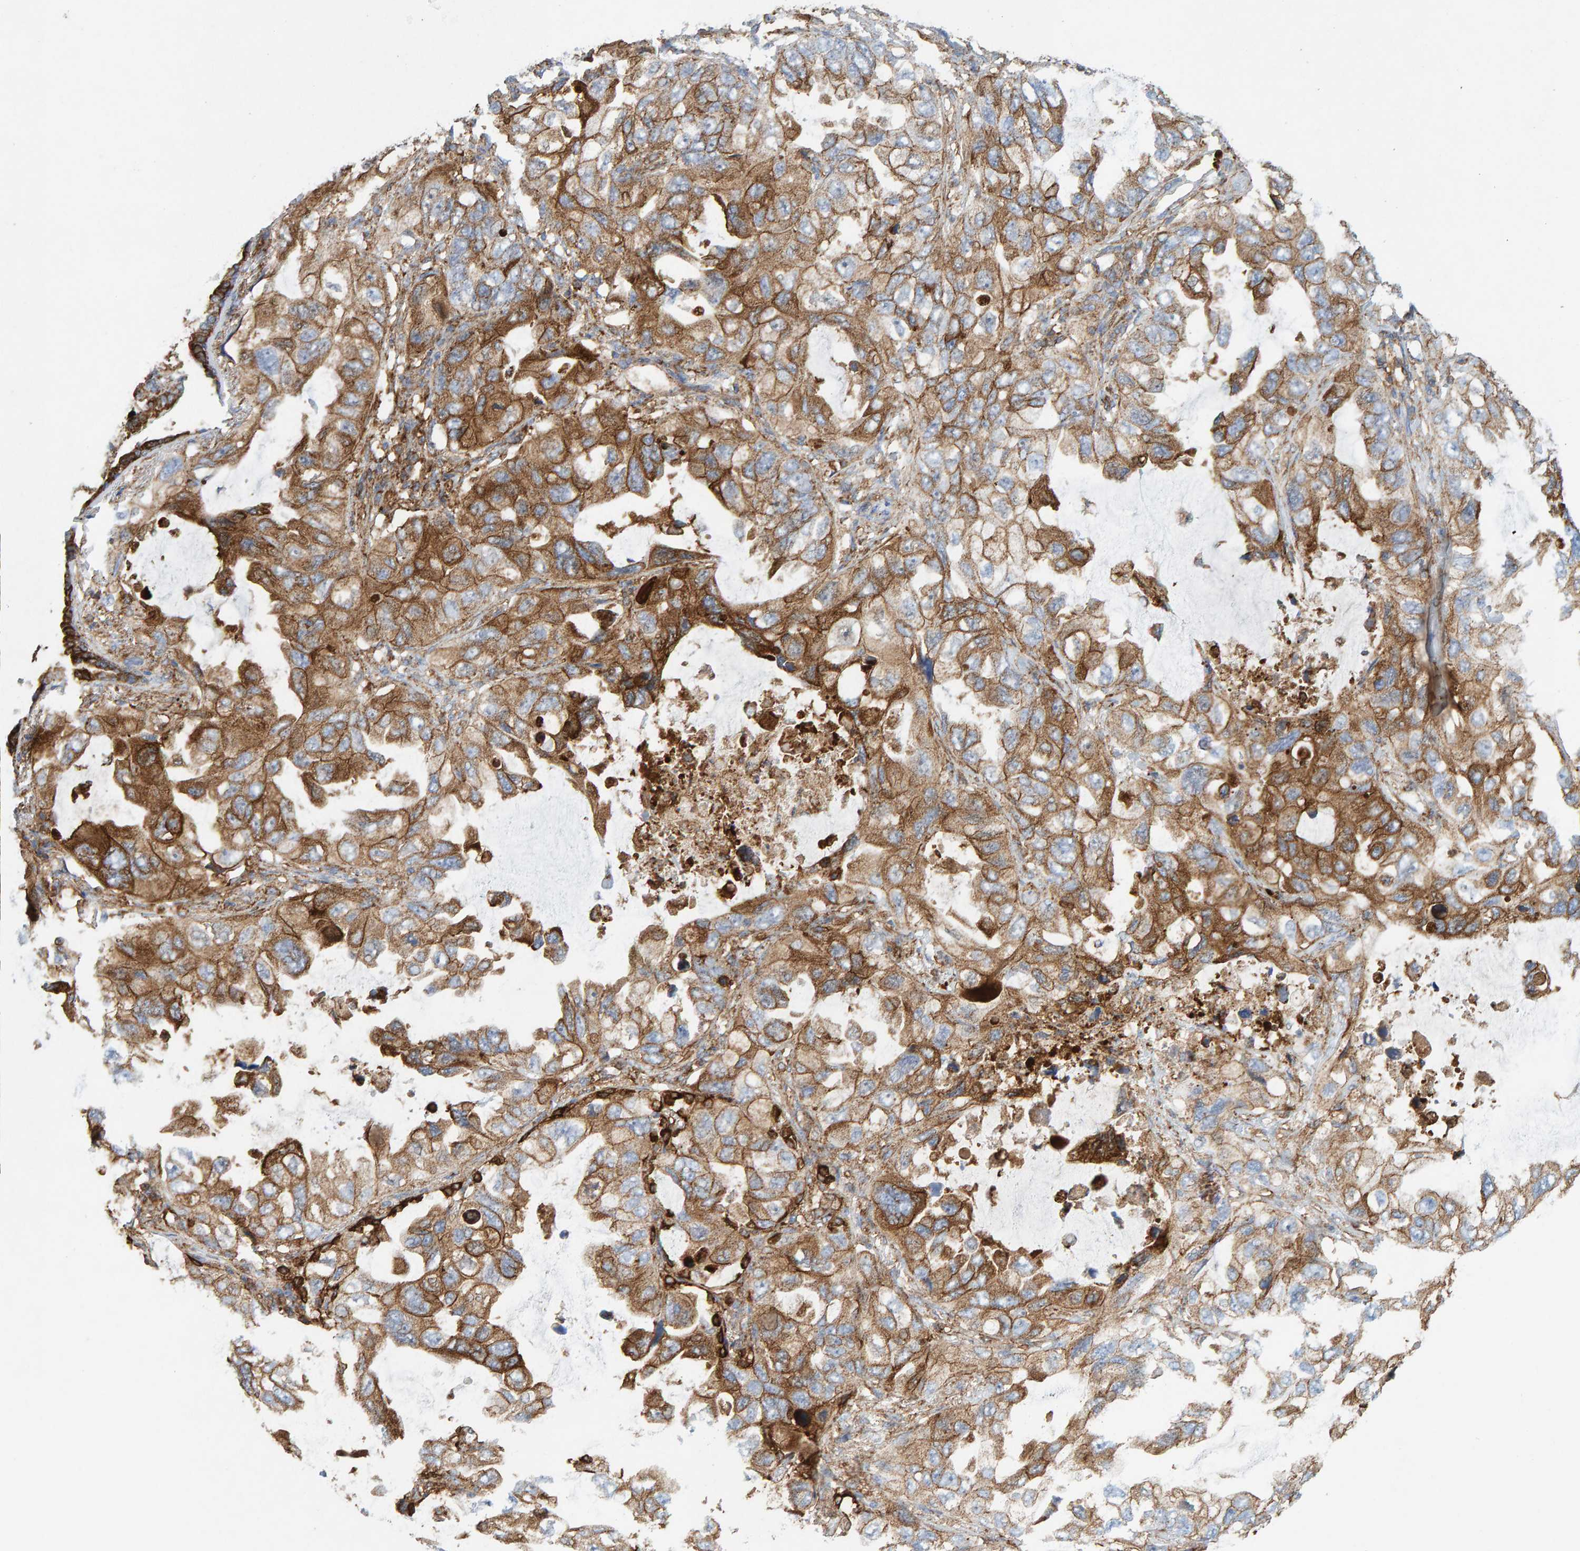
{"staining": {"intensity": "moderate", "quantity": ">75%", "location": "cytoplasmic/membranous"}, "tissue": "lung cancer", "cell_type": "Tumor cells", "image_type": "cancer", "snomed": [{"axis": "morphology", "description": "Squamous cell carcinoma, NOS"}, {"axis": "topography", "description": "Lung"}], "caption": "Immunohistochemistry (DAB (3,3'-diaminobenzidine)) staining of lung cancer shows moderate cytoplasmic/membranous protein staining in approximately >75% of tumor cells.", "gene": "MVP", "patient": {"sex": "female", "age": 73}}